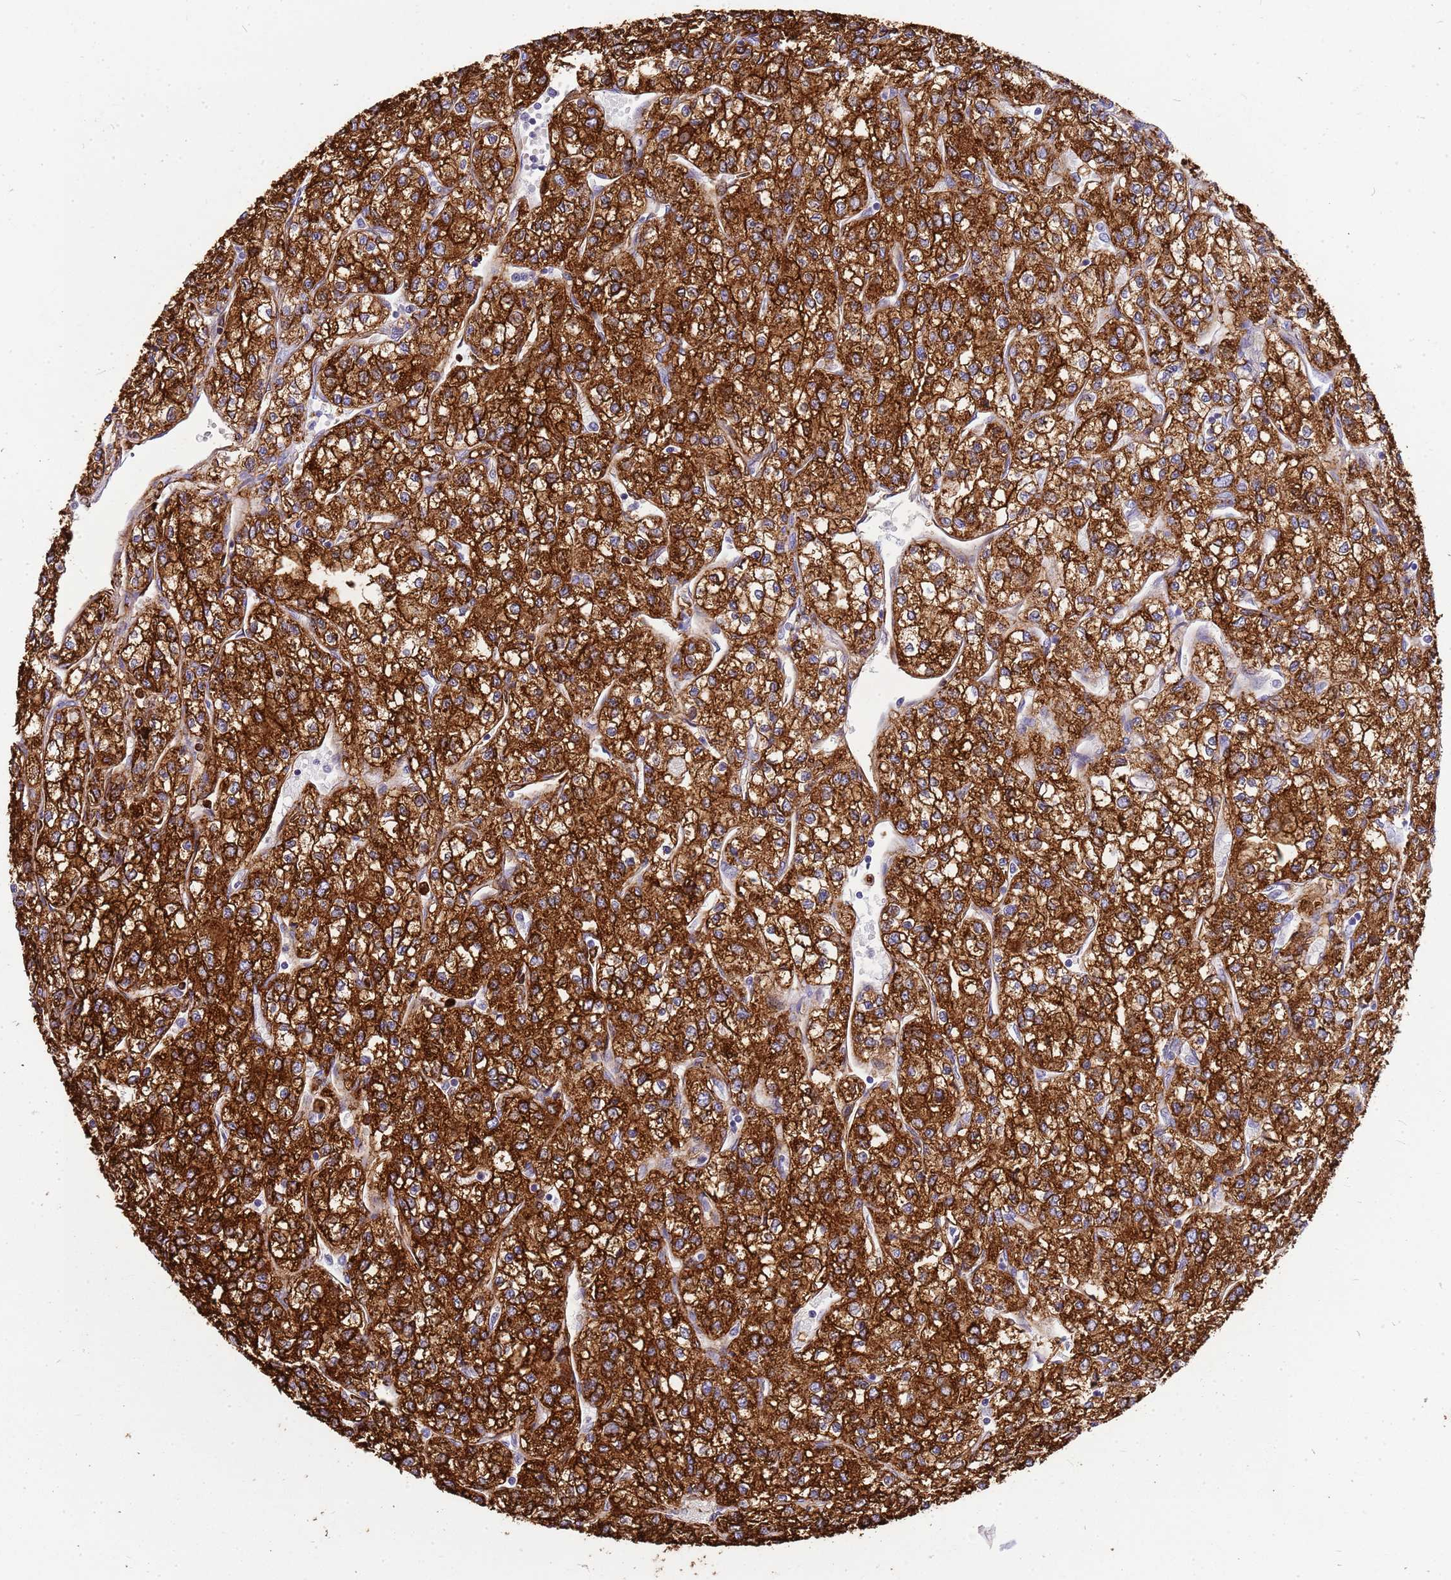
{"staining": {"intensity": "strong", "quantity": ">75%", "location": "cytoplasmic/membranous"}, "tissue": "renal cancer", "cell_type": "Tumor cells", "image_type": "cancer", "snomed": [{"axis": "morphology", "description": "Adenocarcinoma, NOS"}, {"axis": "topography", "description": "Kidney"}], "caption": "Protein expression analysis of human renal cancer reveals strong cytoplasmic/membranous expression in approximately >75% of tumor cells.", "gene": "ZDHHC1", "patient": {"sex": "male", "age": 80}}